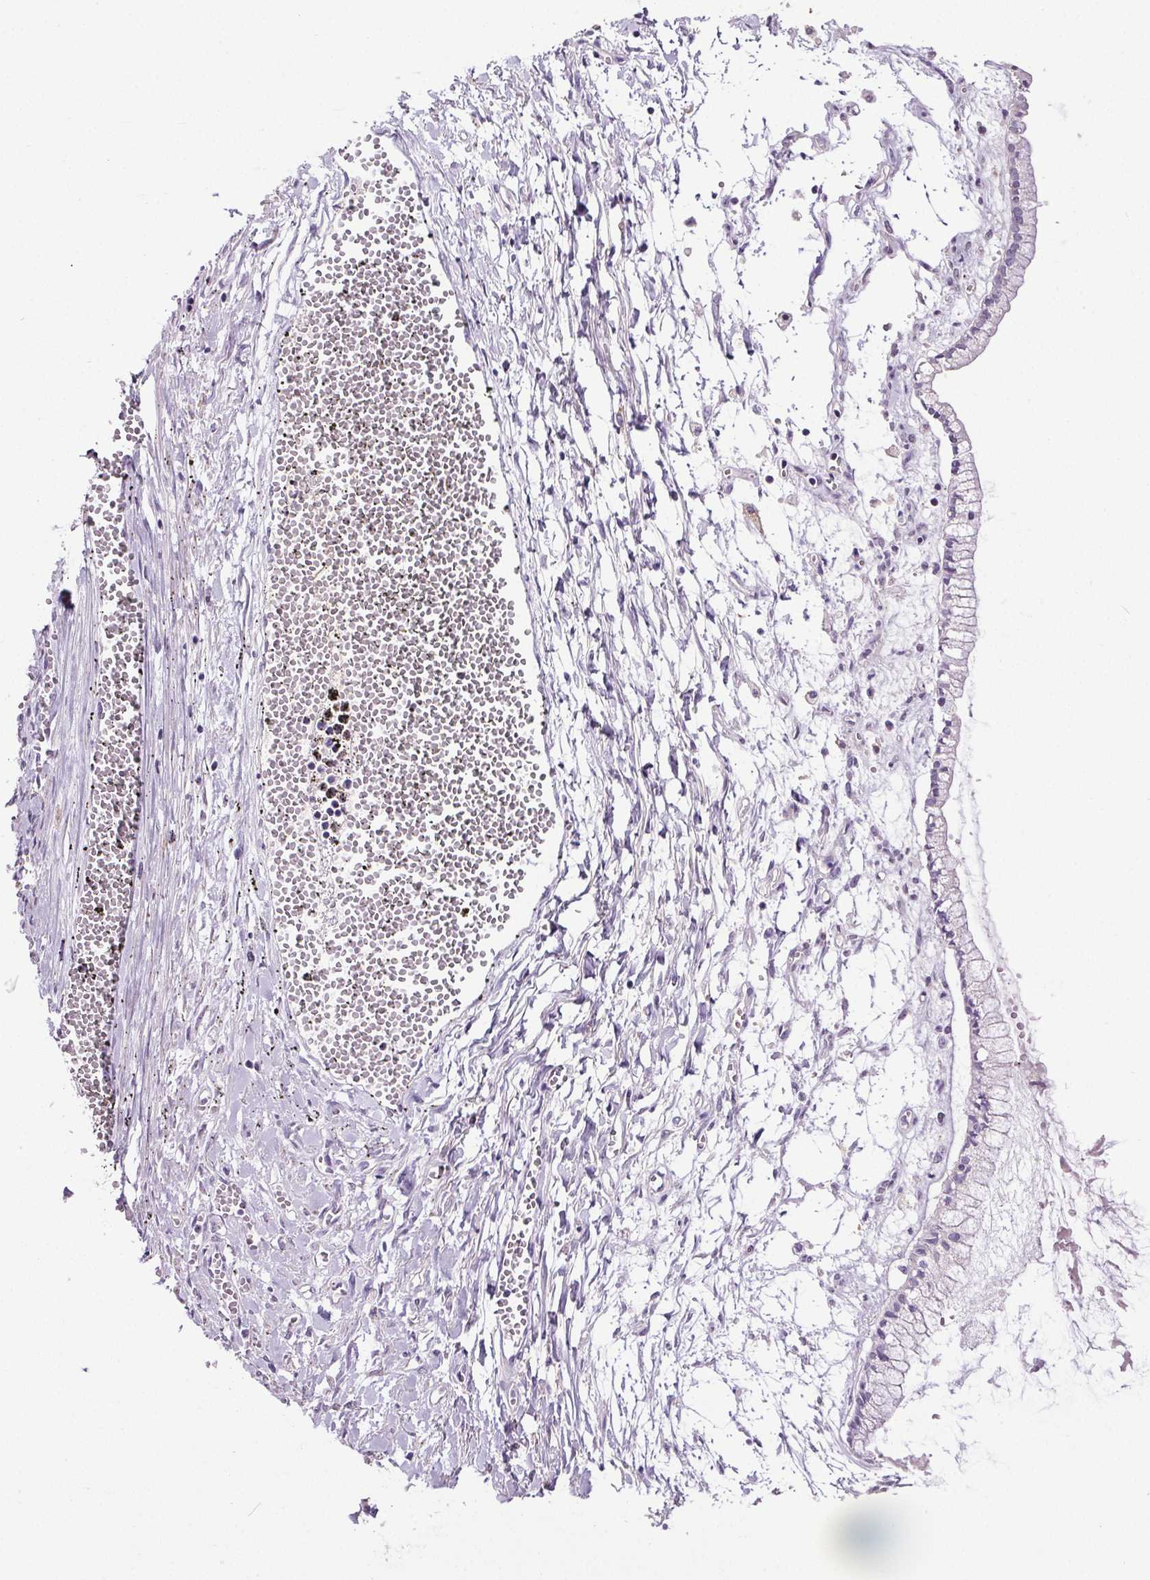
{"staining": {"intensity": "negative", "quantity": "none", "location": "none"}, "tissue": "ovarian cancer", "cell_type": "Tumor cells", "image_type": "cancer", "snomed": [{"axis": "morphology", "description": "Cystadenocarcinoma, mucinous, NOS"}, {"axis": "topography", "description": "Ovary"}], "caption": "Immunohistochemical staining of human ovarian cancer shows no significant positivity in tumor cells.", "gene": "GPIHBP1", "patient": {"sex": "female", "age": 67}}